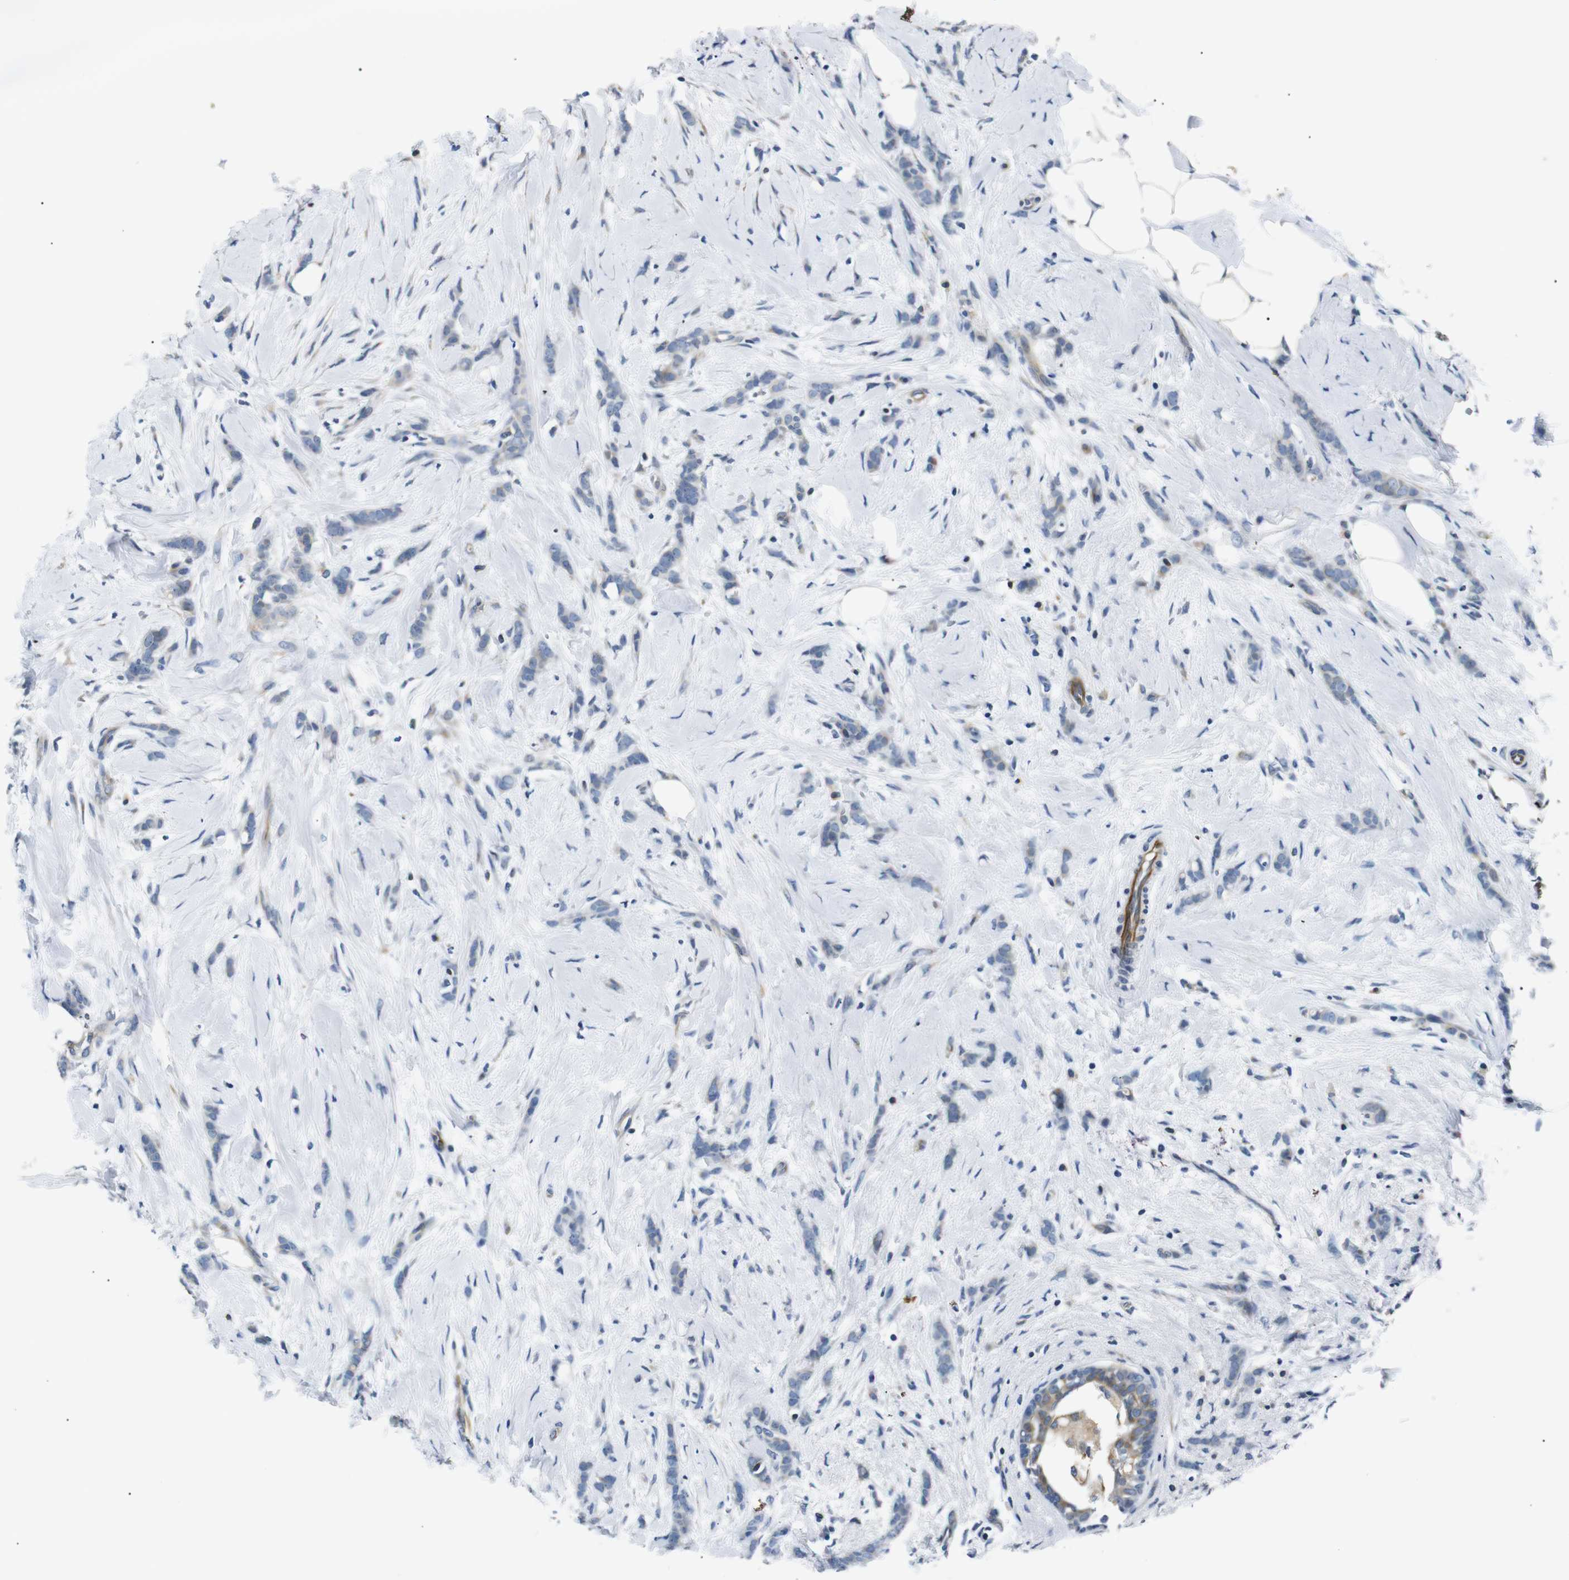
{"staining": {"intensity": "weak", "quantity": "<25%", "location": "cytoplasmic/membranous"}, "tissue": "breast cancer", "cell_type": "Tumor cells", "image_type": "cancer", "snomed": [{"axis": "morphology", "description": "Lobular carcinoma, in situ"}, {"axis": "morphology", "description": "Lobular carcinoma"}, {"axis": "topography", "description": "Breast"}], "caption": "This histopathology image is of lobular carcinoma (breast) stained with immunohistochemistry (IHC) to label a protein in brown with the nuclei are counter-stained blue. There is no expression in tumor cells.", "gene": "TAFA1", "patient": {"sex": "female", "age": 41}}